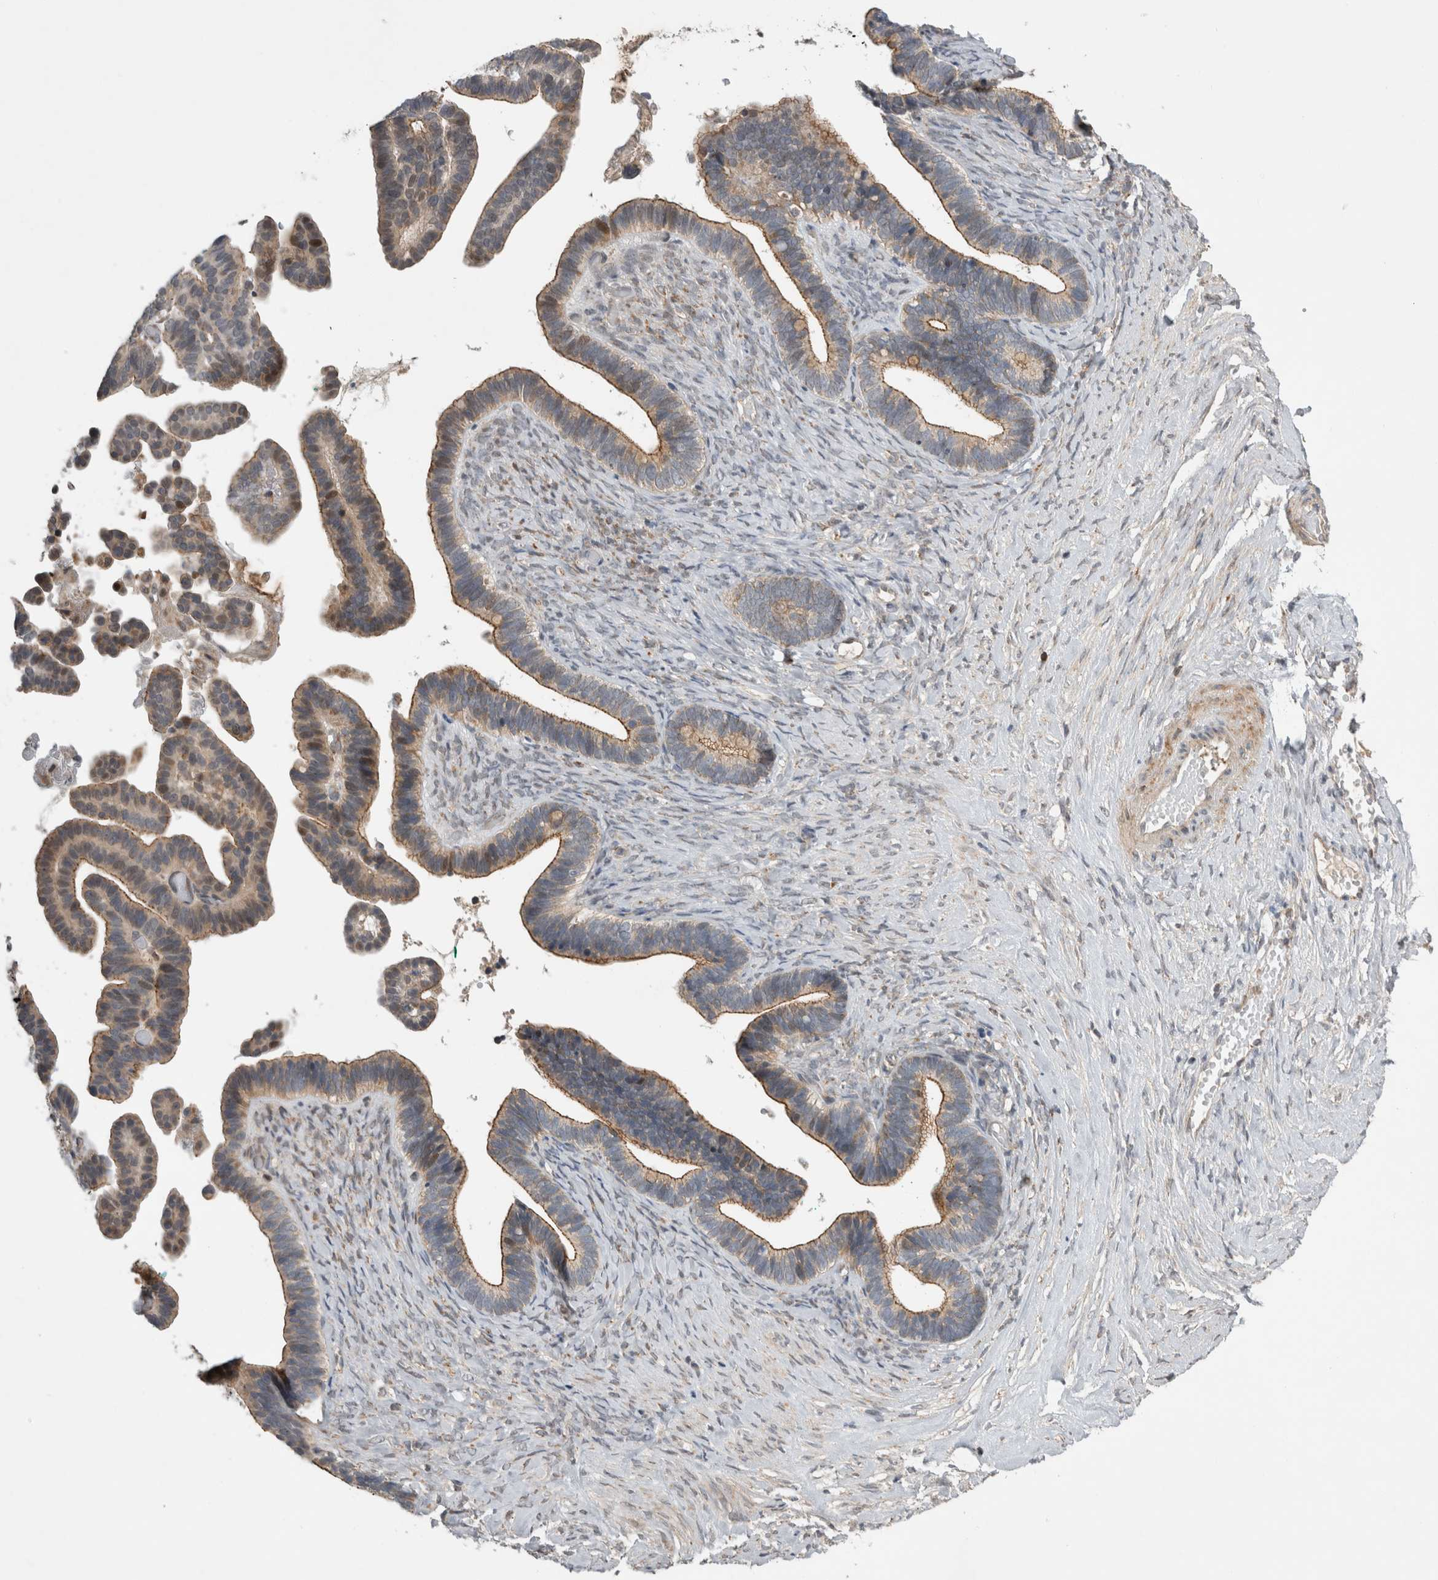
{"staining": {"intensity": "moderate", "quantity": ">75%", "location": "cytoplasmic/membranous"}, "tissue": "ovarian cancer", "cell_type": "Tumor cells", "image_type": "cancer", "snomed": [{"axis": "morphology", "description": "Cystadenocarcinoma, serous, NOS"}, {"axis": "topography", "description": "Ovary"}], "caption": "Immunohistochemistry (IHC) (DAB (3,3'-diaminobenzidine)) staining of human serous cystadenocarcinoma (ovarian) demonstrates moderate cytoplasmic/membranous protein positivity in approximately >75% of tumor cells.", "gene": "KCNIP1", "patient": {"sex": "female", "age": 56}}